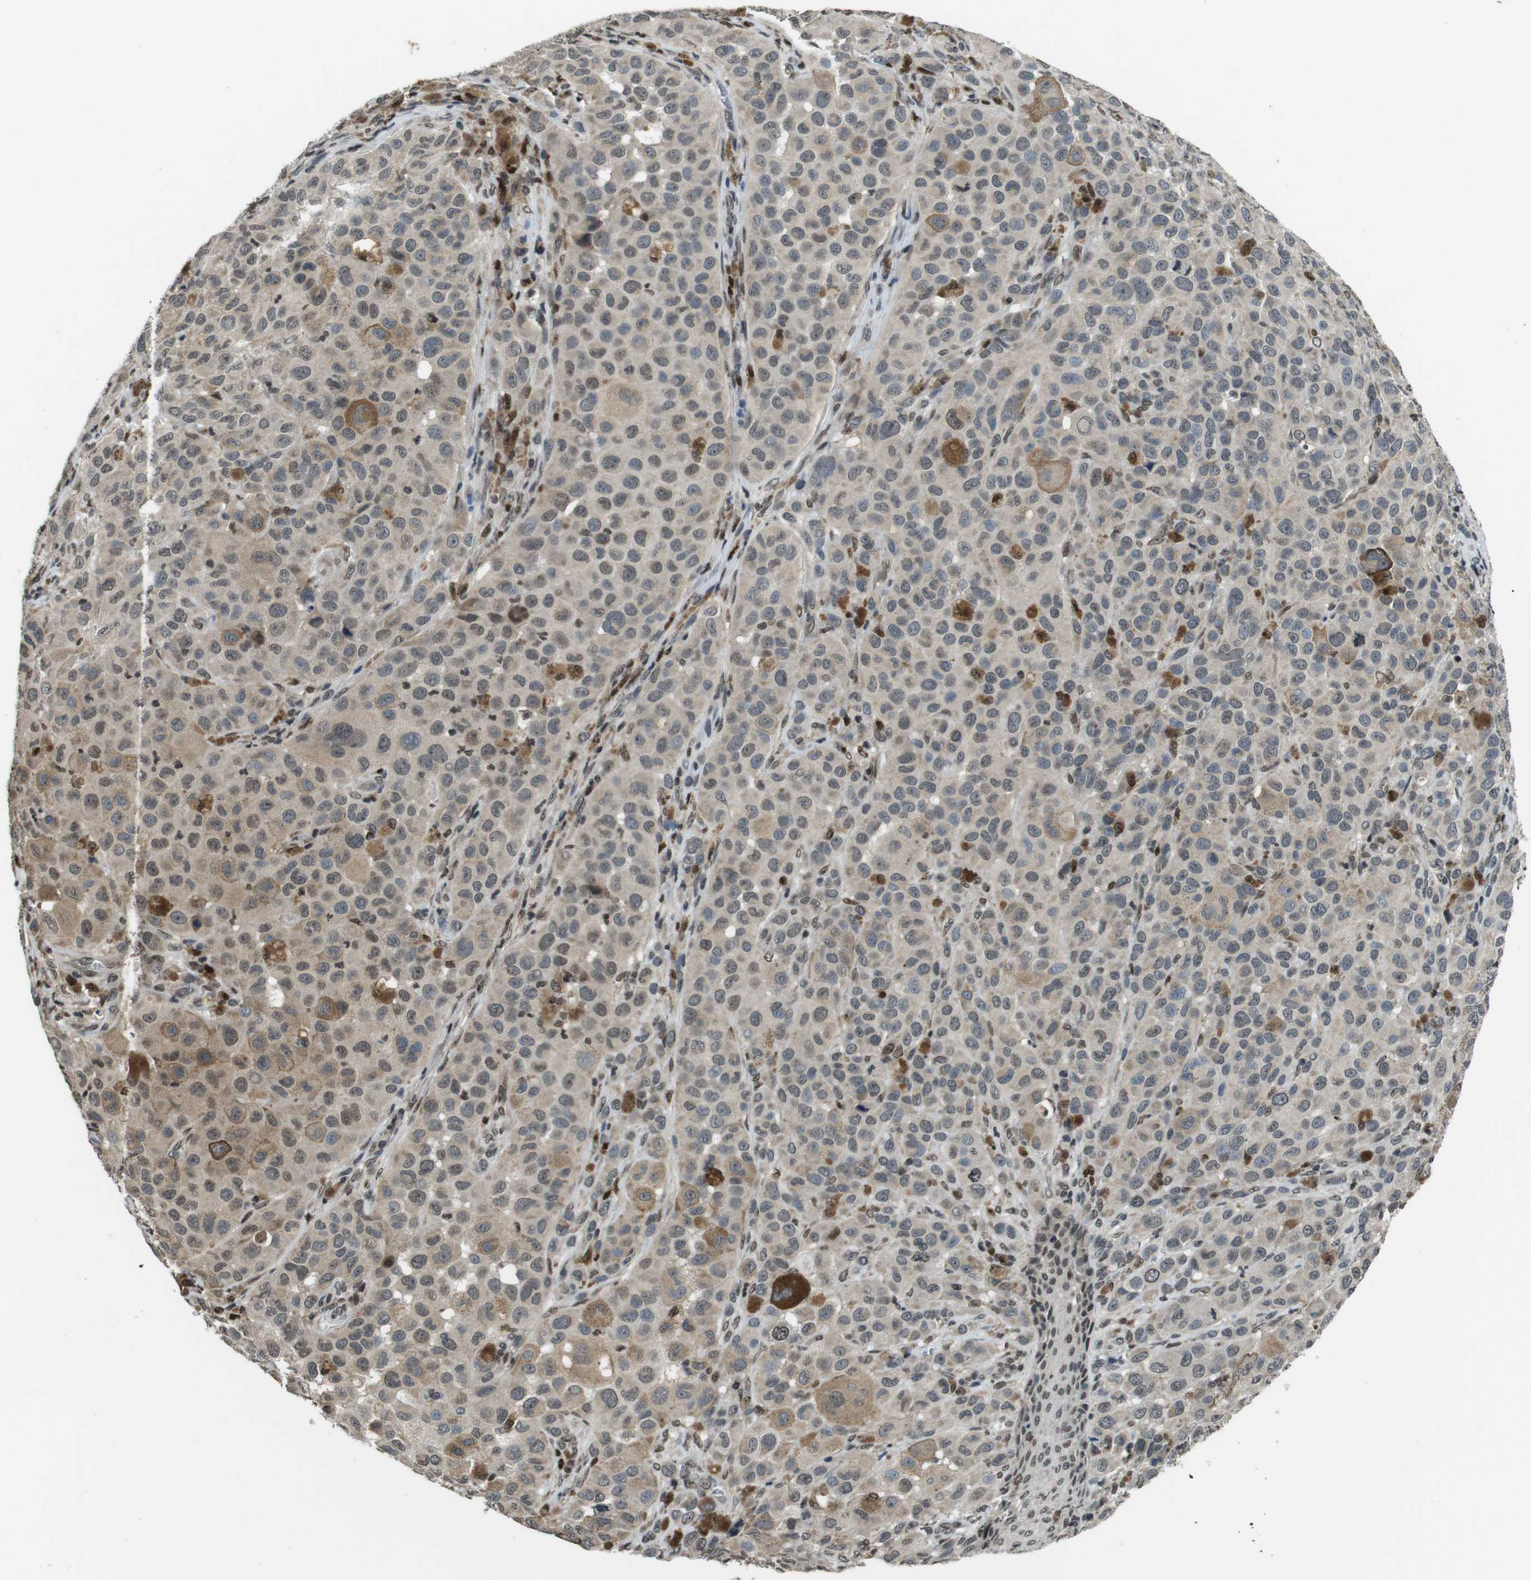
{"staining": {"intensity": "weak", "quantity": "<25%", "location": "nuclear"}, "tissue": "melanoma", "cell_type": "Tumor cells", "image_type": "cancer", "snomed": [{"axis": "morphology", "description": "Malignant melanoma, NOS"}, {"axis": "topography", "description": "Skin"}], "caption": "Tumor cells show no significant expression in malignant melanoma.", "gene": "MAF", "patient": {"sex": "male", "age": 96}}